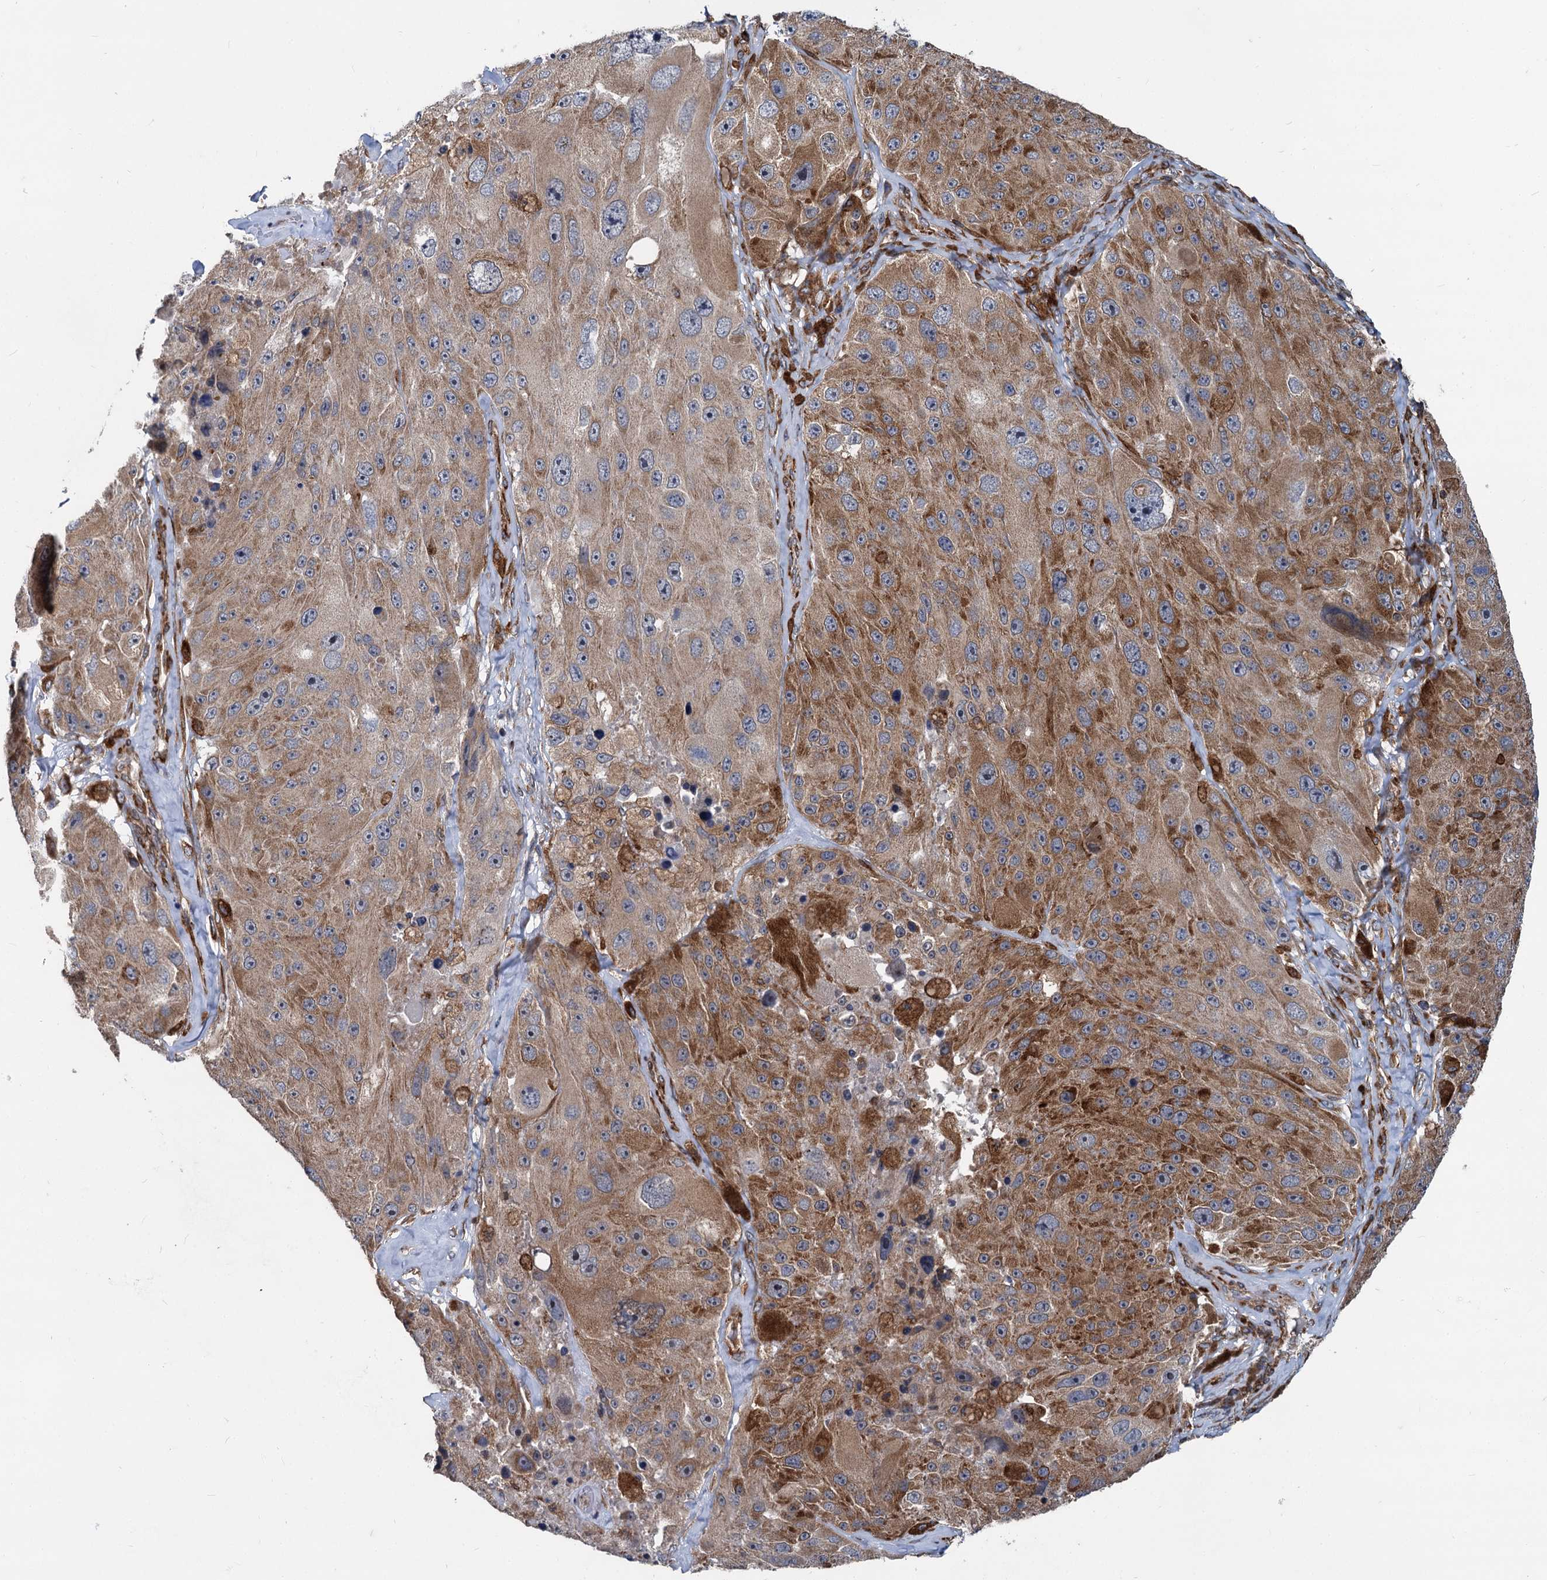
{"staining": {"intensity": "strong", "quantity": "25%-75%", "location": "cytoplasmic/membranous"}, "tissue": "melanoma", "cell_type": "Tumor cells", "image_type": "cancer", "snomed": [{"axis": "morphology", "description": "Malignant melanoma, Metastatic site"}, {"axis": "topography", "description": "Lymph node"}], "caption": "Protein analysis of malignant melanoma (metastatic site) tissue shows strong cytoplasmic/membranous staining in approximately 25%-75% of tumor cells.", "gene": "STIM1", "patient": {"sex": "male", "age": 62}}